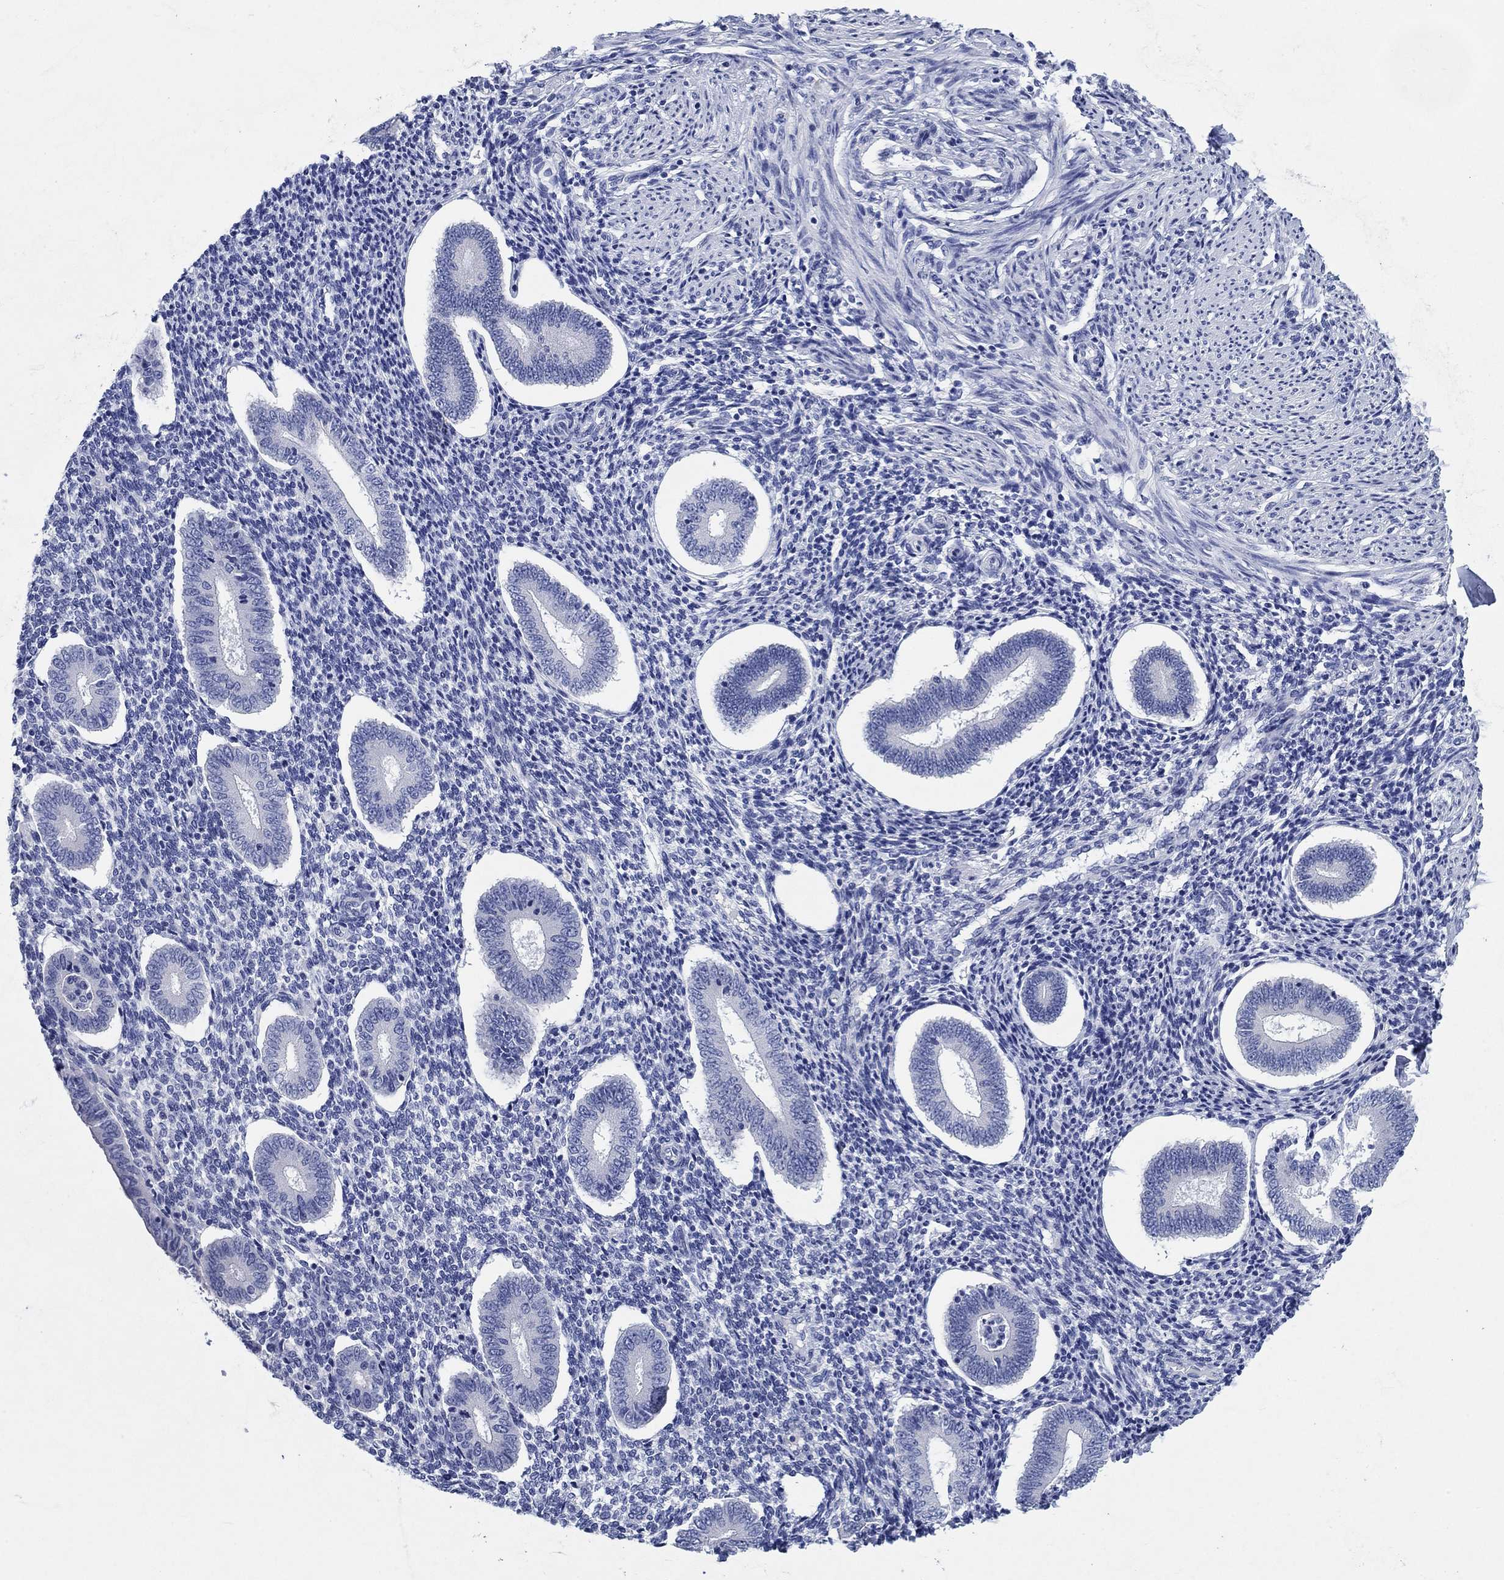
{"staining": {"intensity": "negative", "quantity": "none", "location": "none"}, "tissue": "endometrium", "cell_type": "Cells in endometrial stroma", "image_type": "normal", "snomed": [{"axis": "morphology", "description": "Normal tissue, NOS"}, {"axis": "topography", "description": "Endometrium"}], "caption": "High magnification brightfield microscopy of normal endometrium stained with DAB (brown) and counterstained with hematoxylin (blue): cells in endometrial stroma show no significant staining.", "gene": "HCRT", "patient": {"sex": "female", "age": 40}}